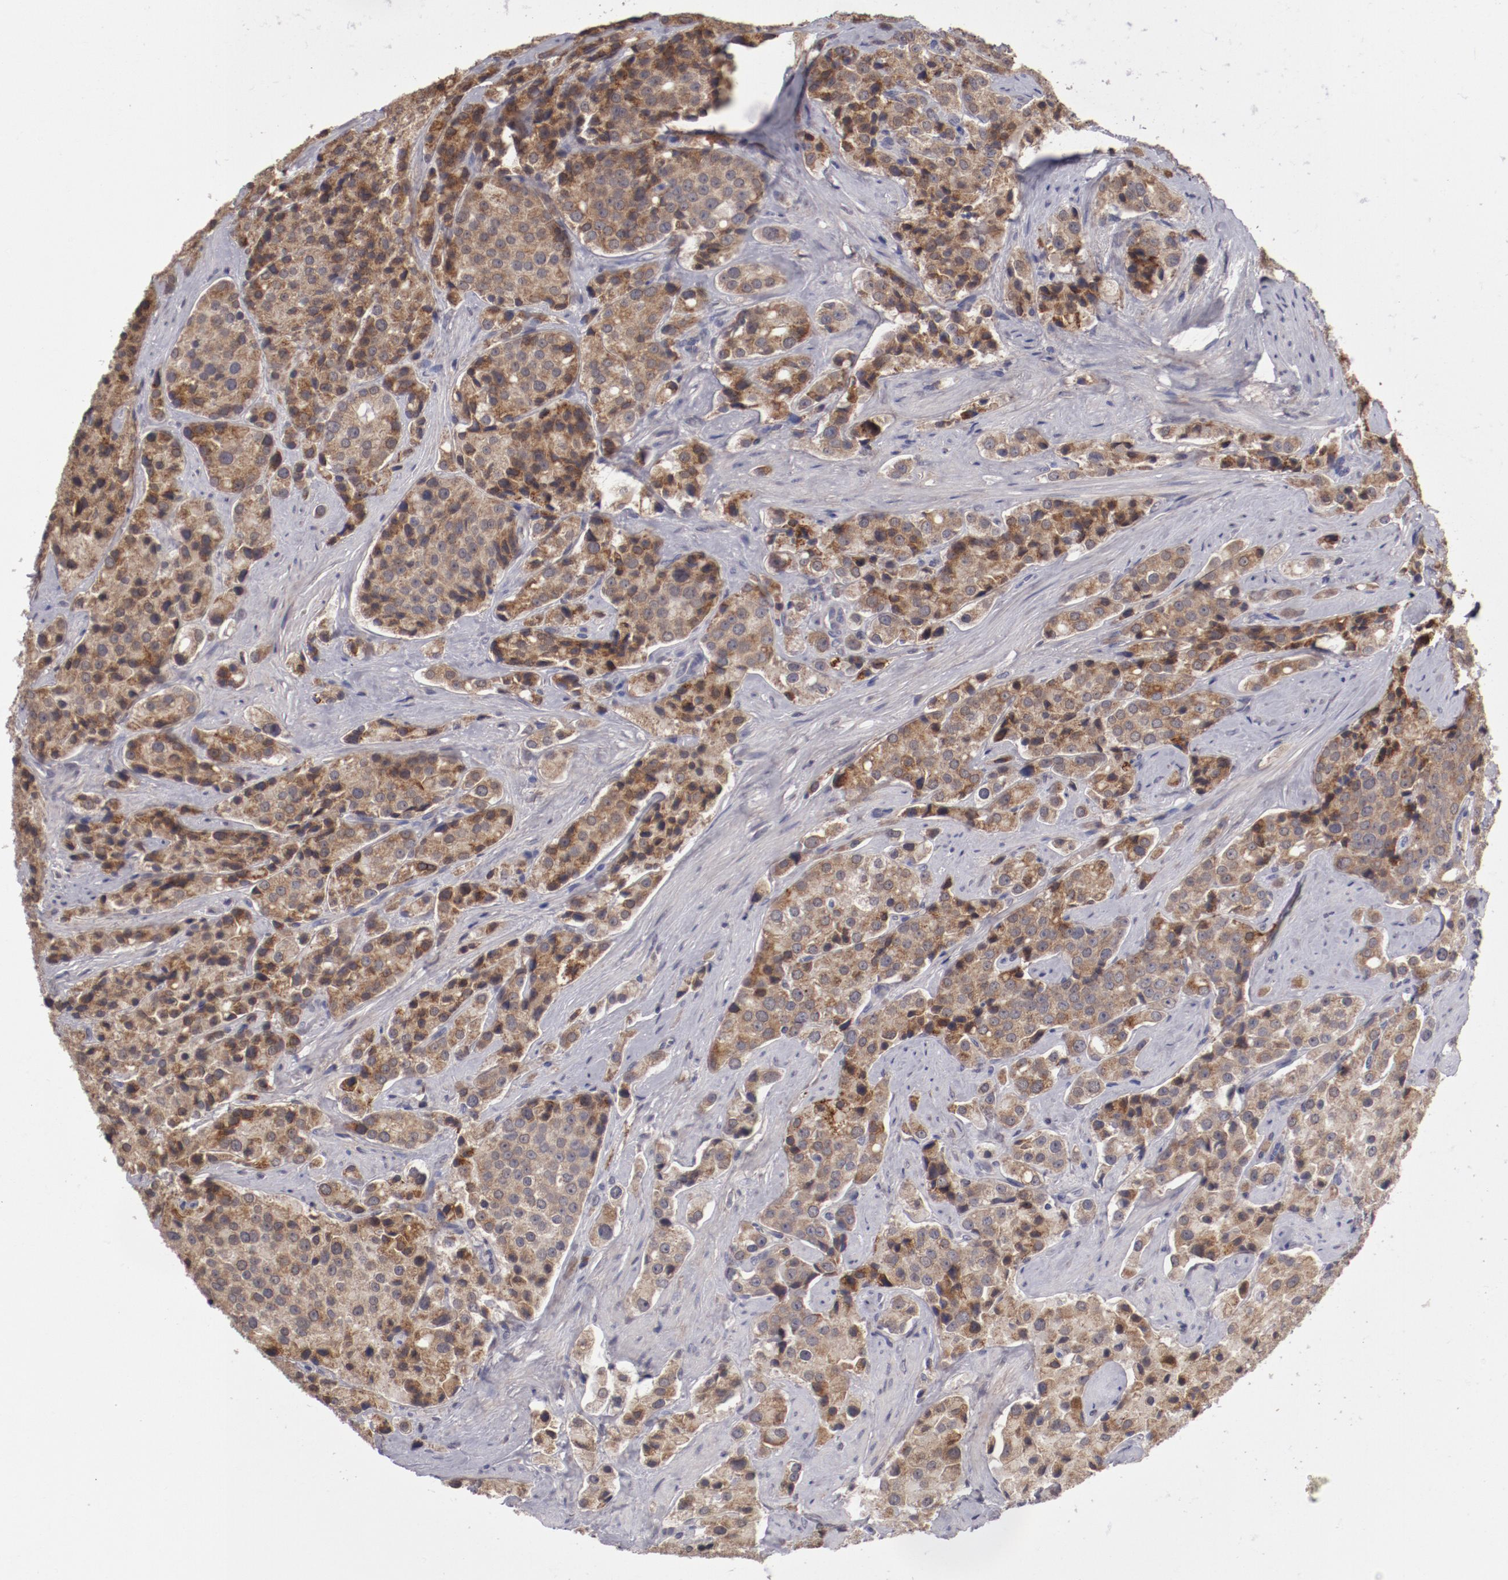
{"staining": {"intensity": "moderate", "quantity": ">75%", "location": "cytoplasmic/membranous"}, "tissue": "prostate cancer", "cell_type": "Tumor cells", "image_type": "cancer", "snomed": [{"axis": "morphology", "description": "Adenocarcinoma, Medium grade"}, {"axis": "topography", "description": "Prostate"}], "caption": "Prostate medium-grade adenocarcinoma tissue shows moderate cytoplasmic/membranous positivity in about >75% of tumor cells, visualized by immunohistochemistry. (DAB IHC with brightfield microscopy, high magnification).", "gene": "IL12A", "patient": {"sex": "male", "age": 70}}